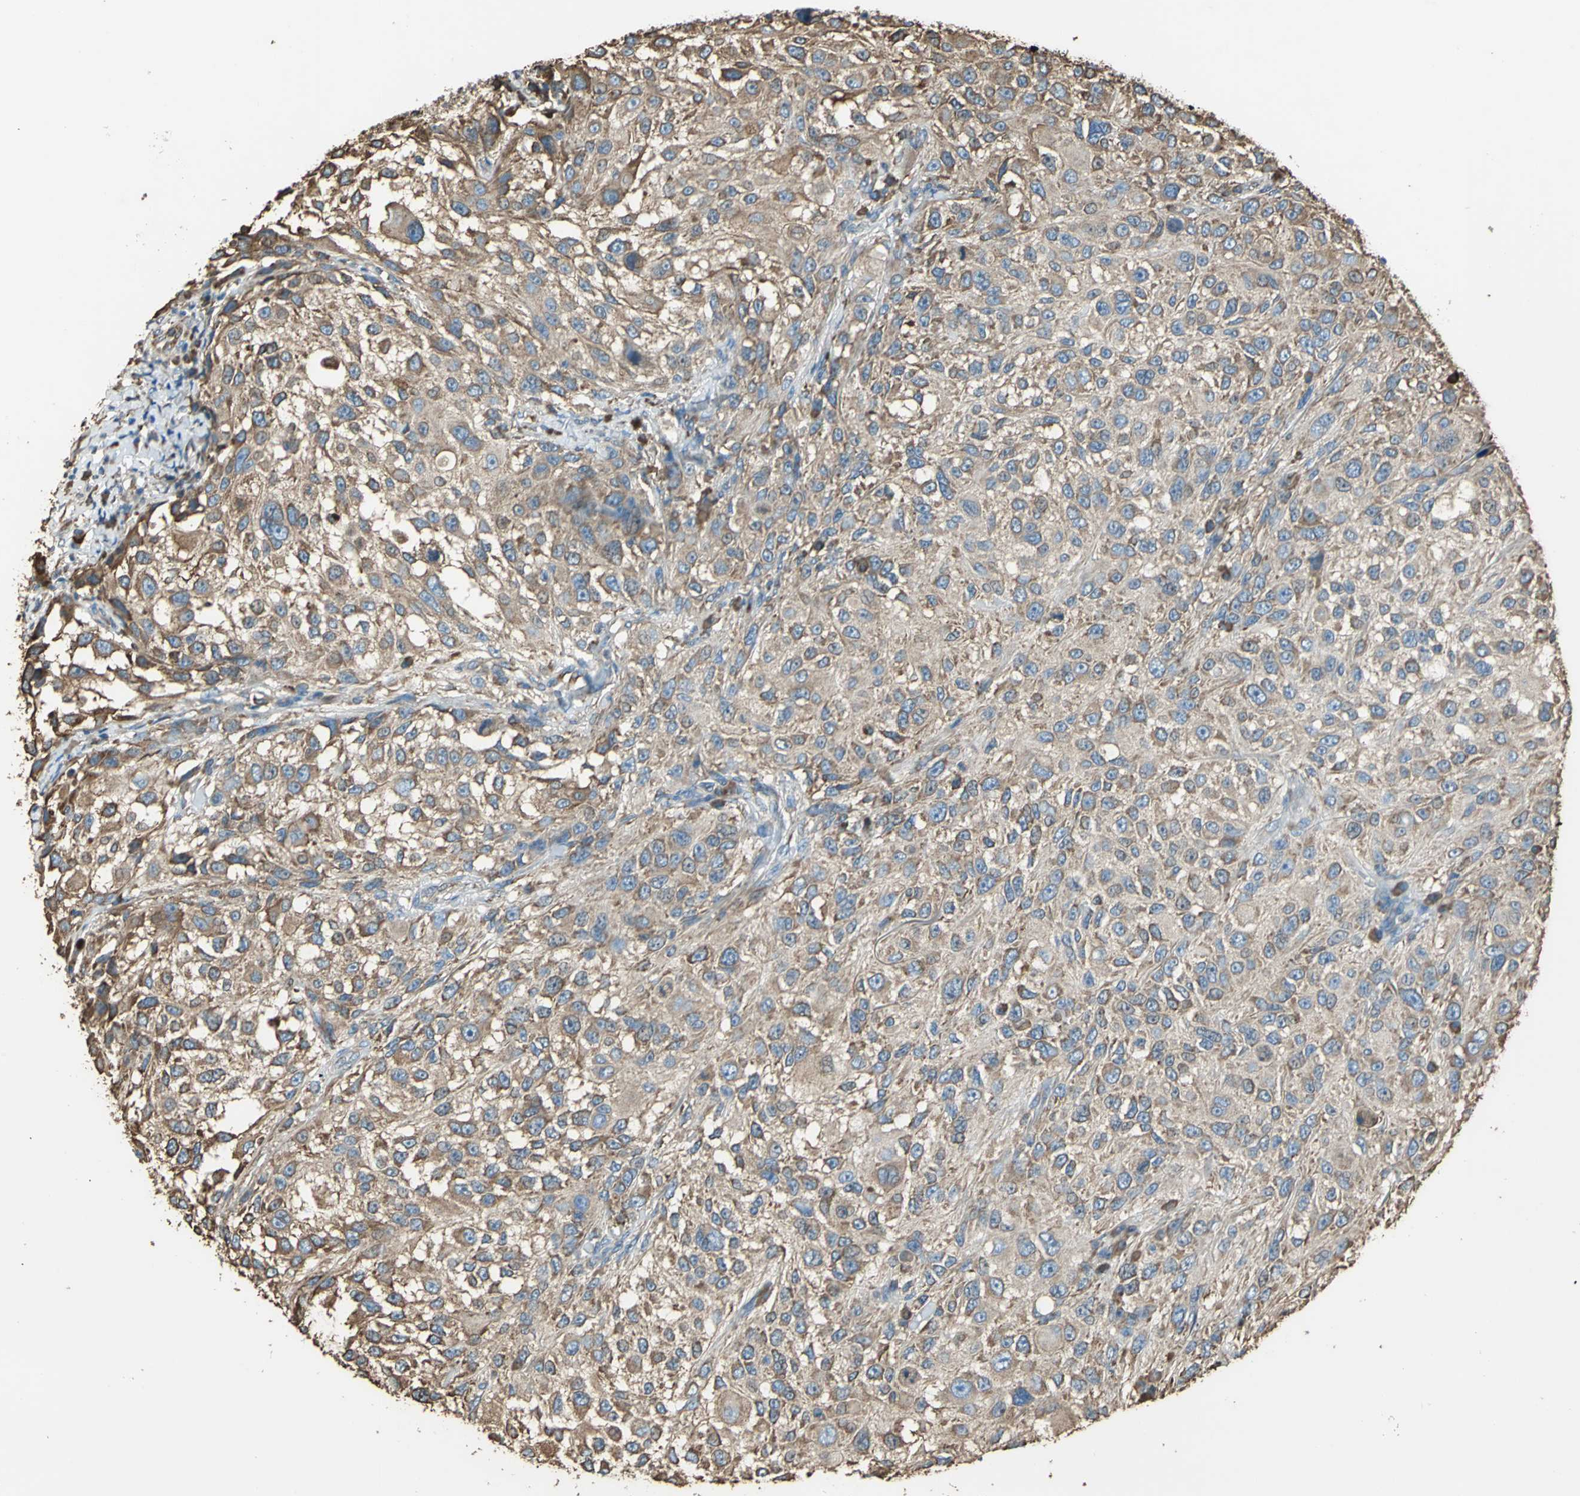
{"staining": {"intensity": "moderate", "quantity": ">75%", "location": "cytoplasmic/membranous"}, "tissue": "melanoma", "cell_type": "Tumor cells", "image_type": "cancer", "snomed": [{"axis": "morphology", "description": "Necrosis, NOS"}, {"axis": "morphology", "description": "Malignant melanoma, NOS"}, {"axis": "topography", "description": "Skin"}], "caption": "Immunohistochemical staining of human melanoma demonstrates medium levels of moderate cytoplasmic/membranous expression in about >75% of tumor cells.", "gene": "GPANK1", "patient": {"sex": "female", "age": 87}}